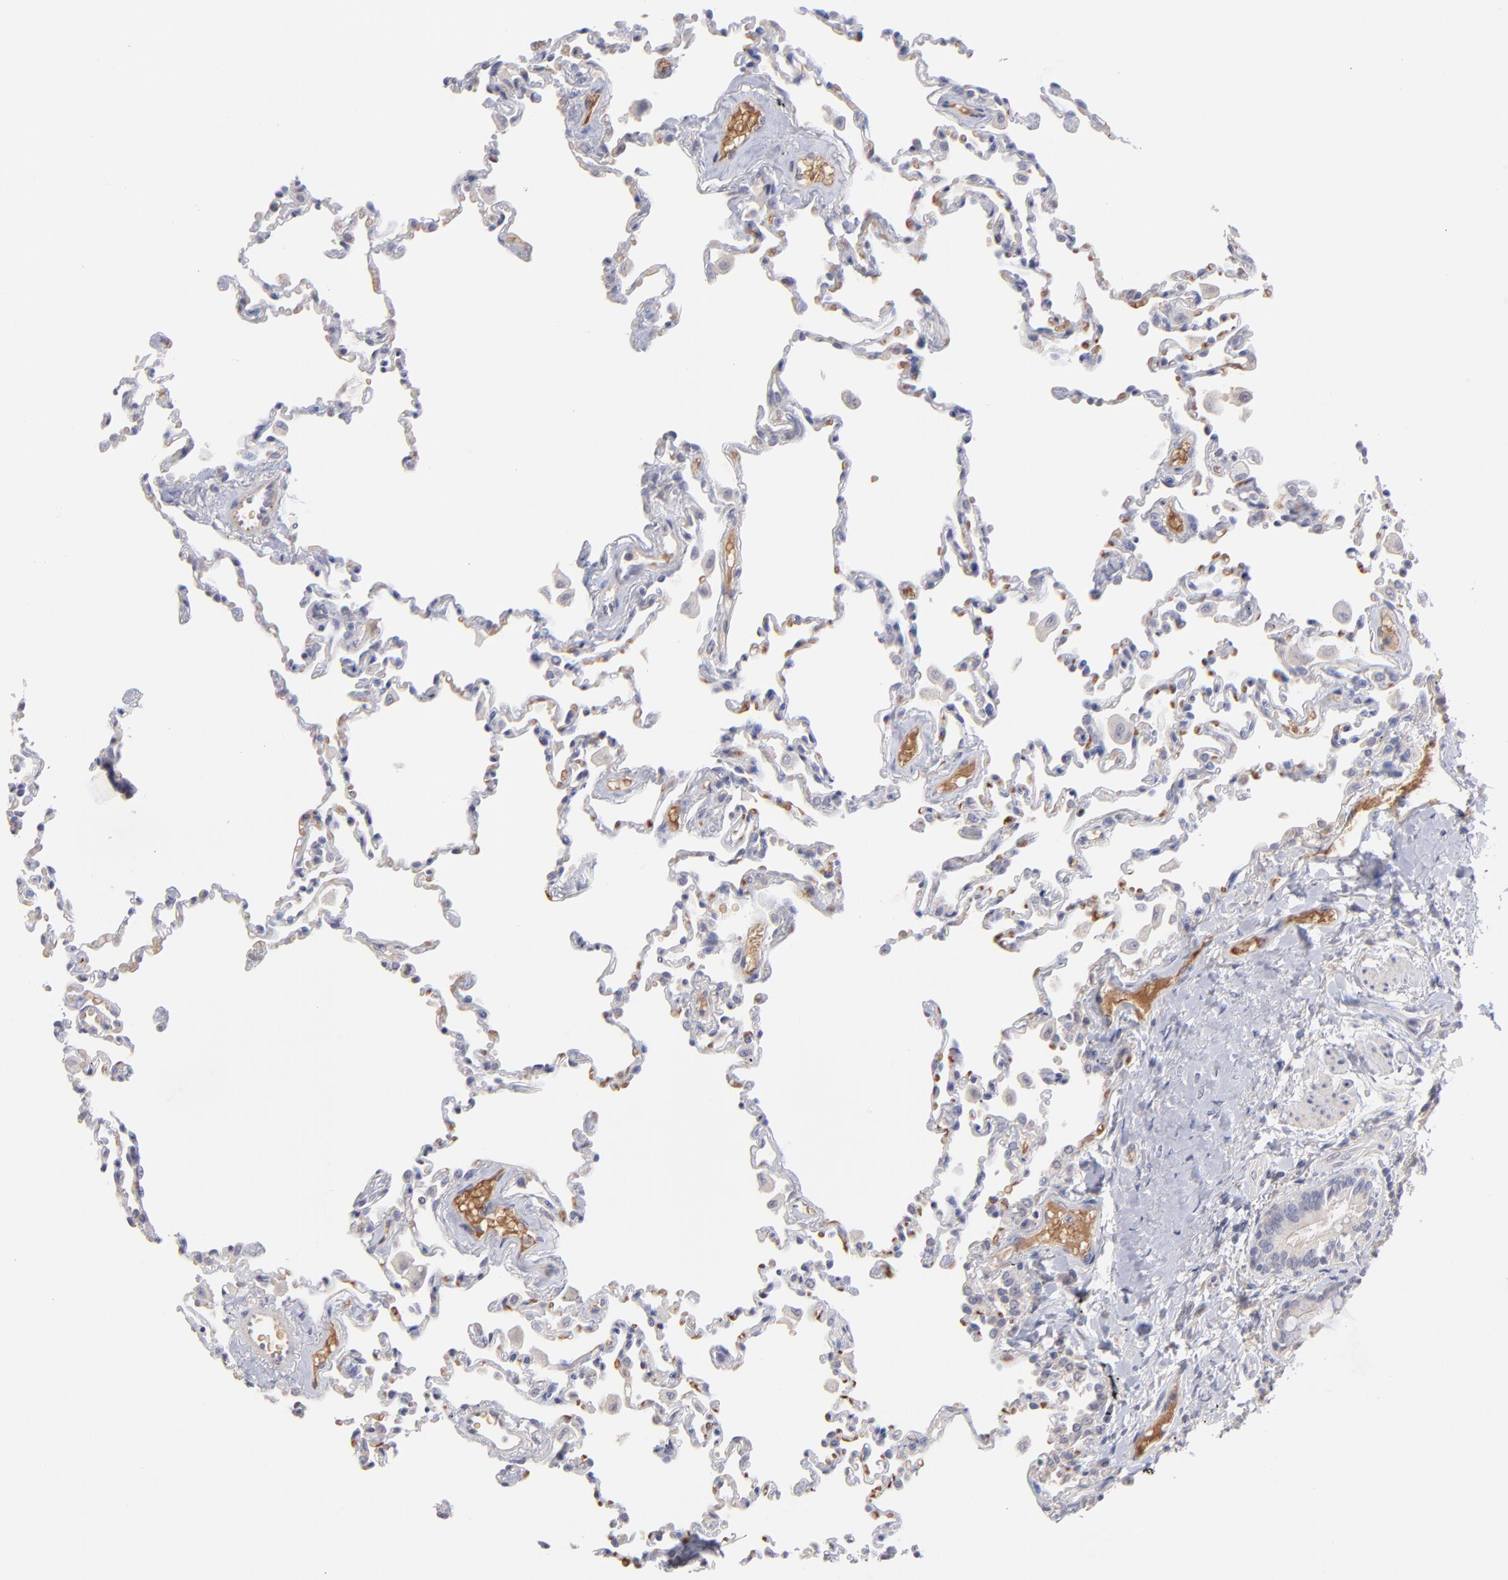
{"staining": {"intensity": "negative", "quantity": "none", "location": "none"}, "tissue": "lung", "cell_type": "Alveolar cells", "image_type": "normal", "snomed": [{"axis": "morphology", "description": "Normal tissue, NOS"}, {"axis": "topography", "description": "Lung"}], "caption": "DAB (3,3'-diaminobenzidine) immunohistochemical staining of unremarkable human lung displays no significant staining in alveolar cells.", "gene": "F13B", "patient": {"sex": "male", "age": 59}}